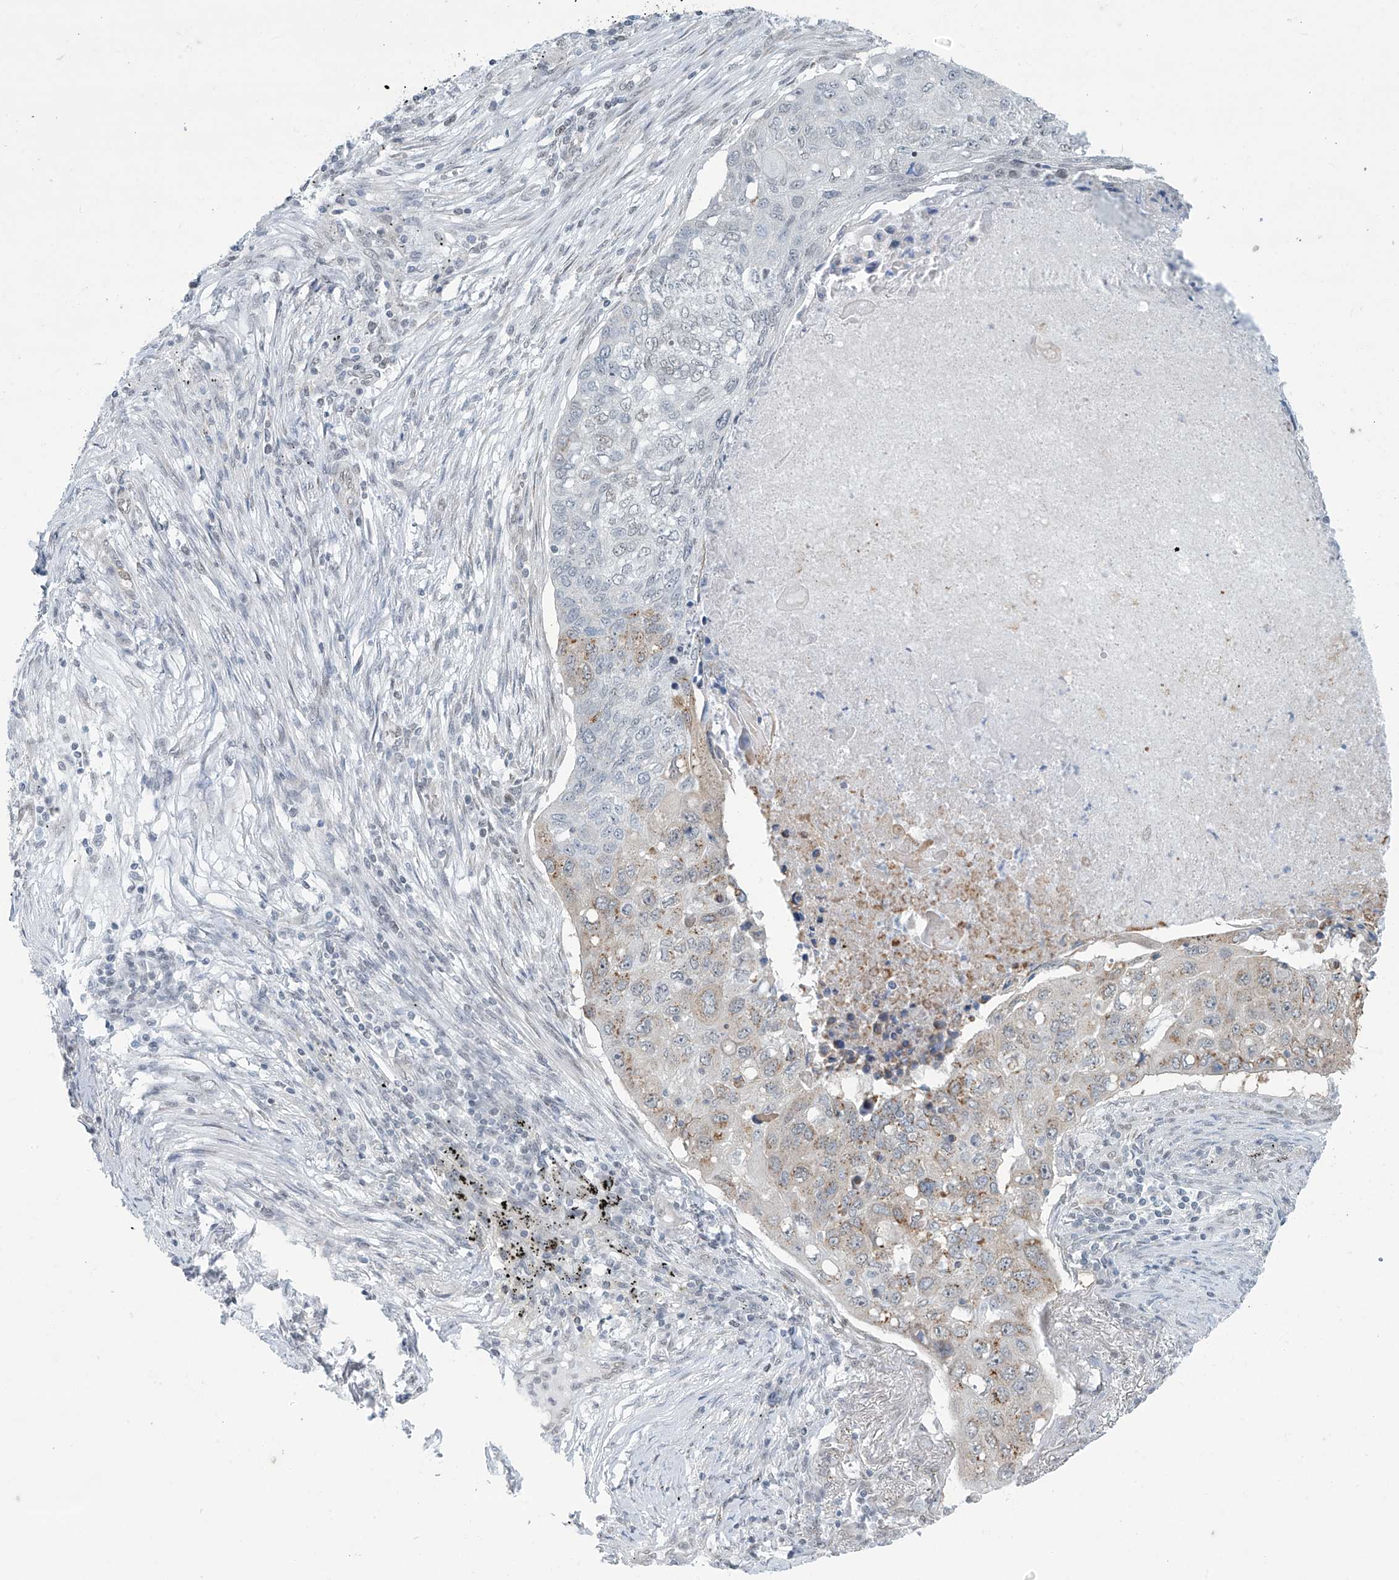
{"staining": {"intensity": "weak", "quantity": "<25%", "location": "cytoplasmic/membranous"}, "tissue": "lung cancer", "cell_type": "Tumor cells", "image_type": "cancer", "snomed": [{"axis": "morphology", "description": "Squamous cell carcinoma, NOS"}, {"axis": "topography", "description": "Lung"}], "caption": "Tumor cells show no significant protein expression in squamous cell carcinoma (lung).", "gene": "SARNP", "patient": {"sex": "female", "age": 63}}